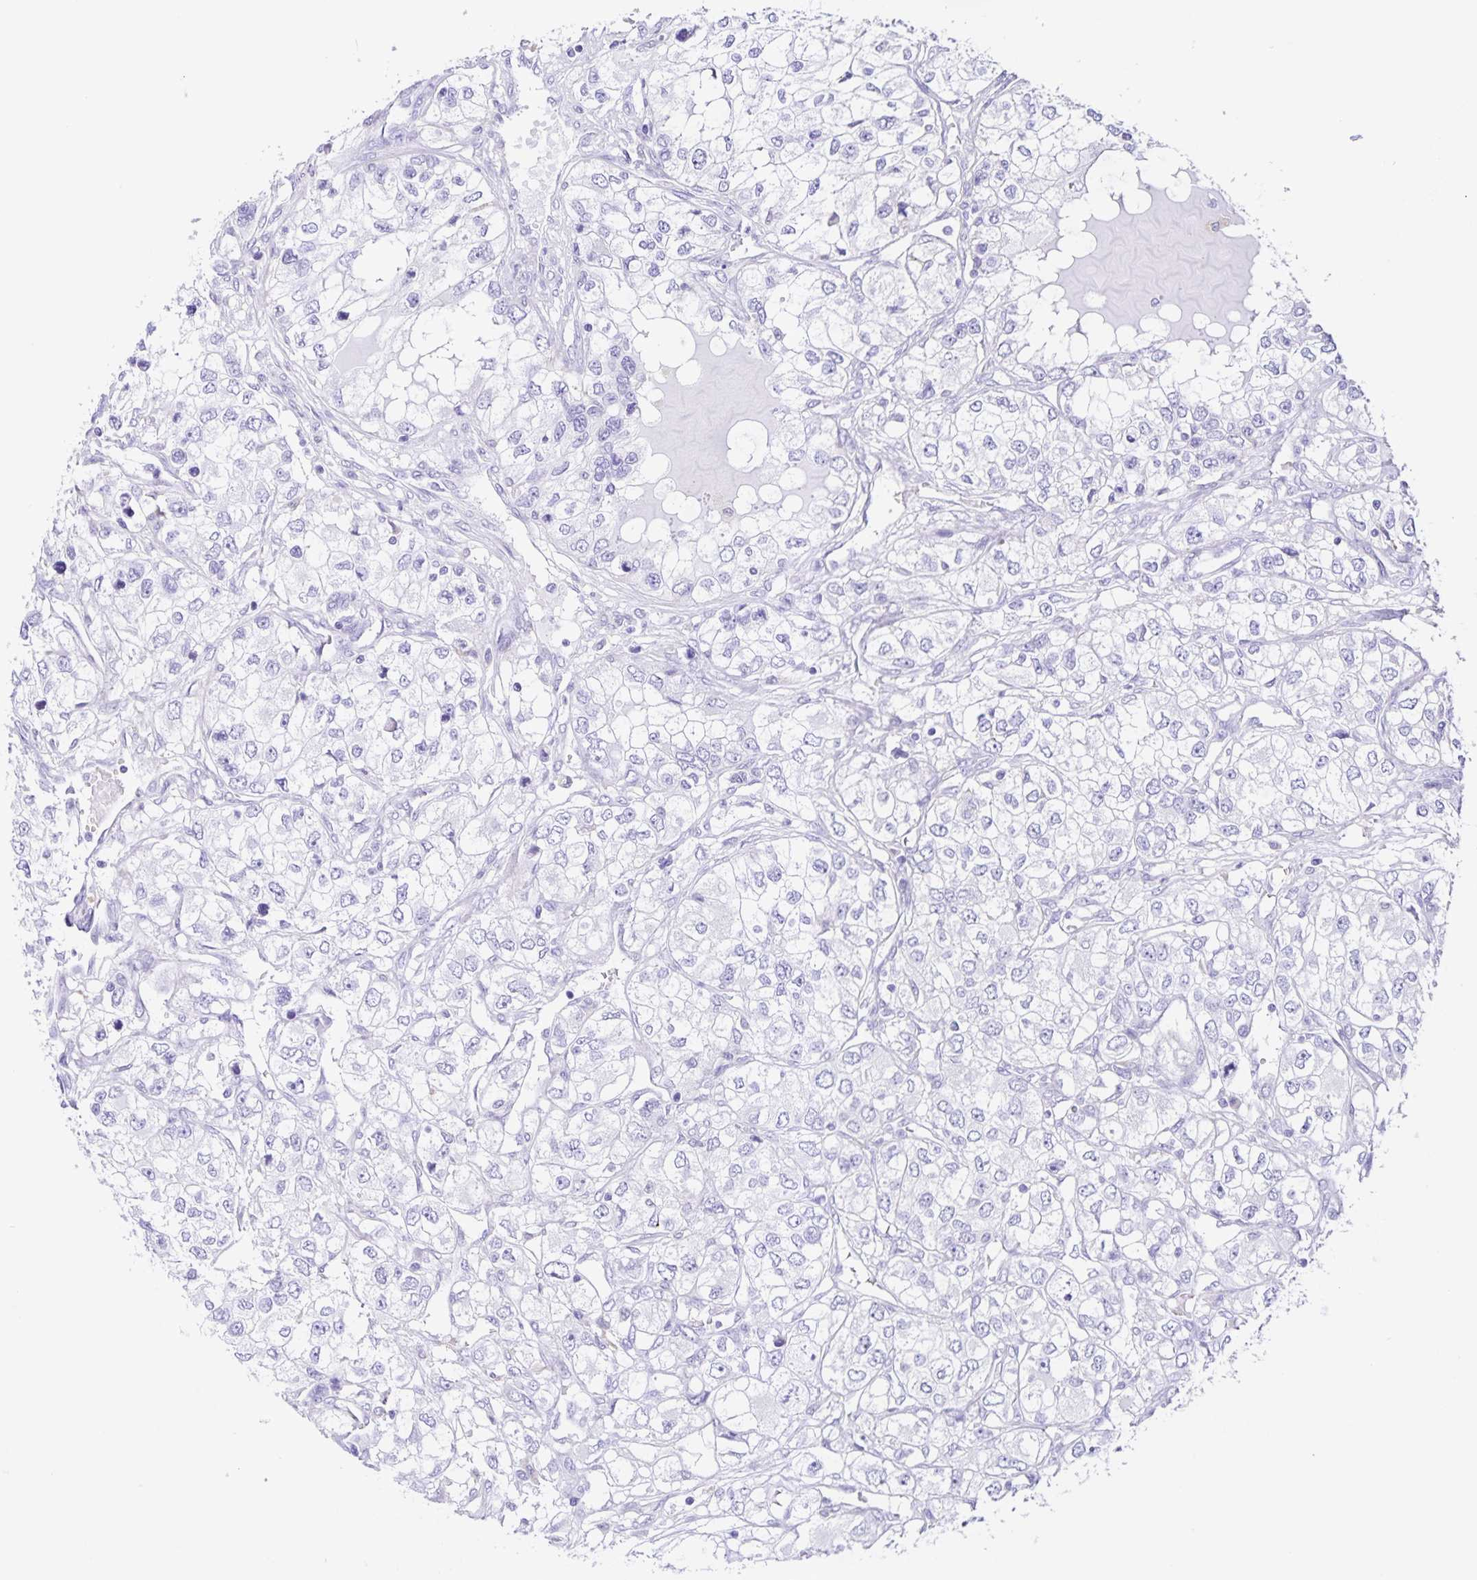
{"staining": {"intensity": "negative", "quantity": "none", "location": "none"}, "tissue": "renal cancer", "cell_type": "Tumor cells", "image_type": "cancer", "snomed": [{"axis": "morphology", "description": "Adenocarcinoma, NOS"}, {"axis": "topography", "description": "Kidney"}], "caption": "IHC photomicrograph of human renal cancer stained for a protein (brown), which exhibits no expression in tumor cells. (Stains: DAB immunohistochemistry with hematoxylin counter stain, Microscopy: brightfield microscopy at high magnification).", "gene": "BOLL", "patient": {"sex": "female", "age": 59}}